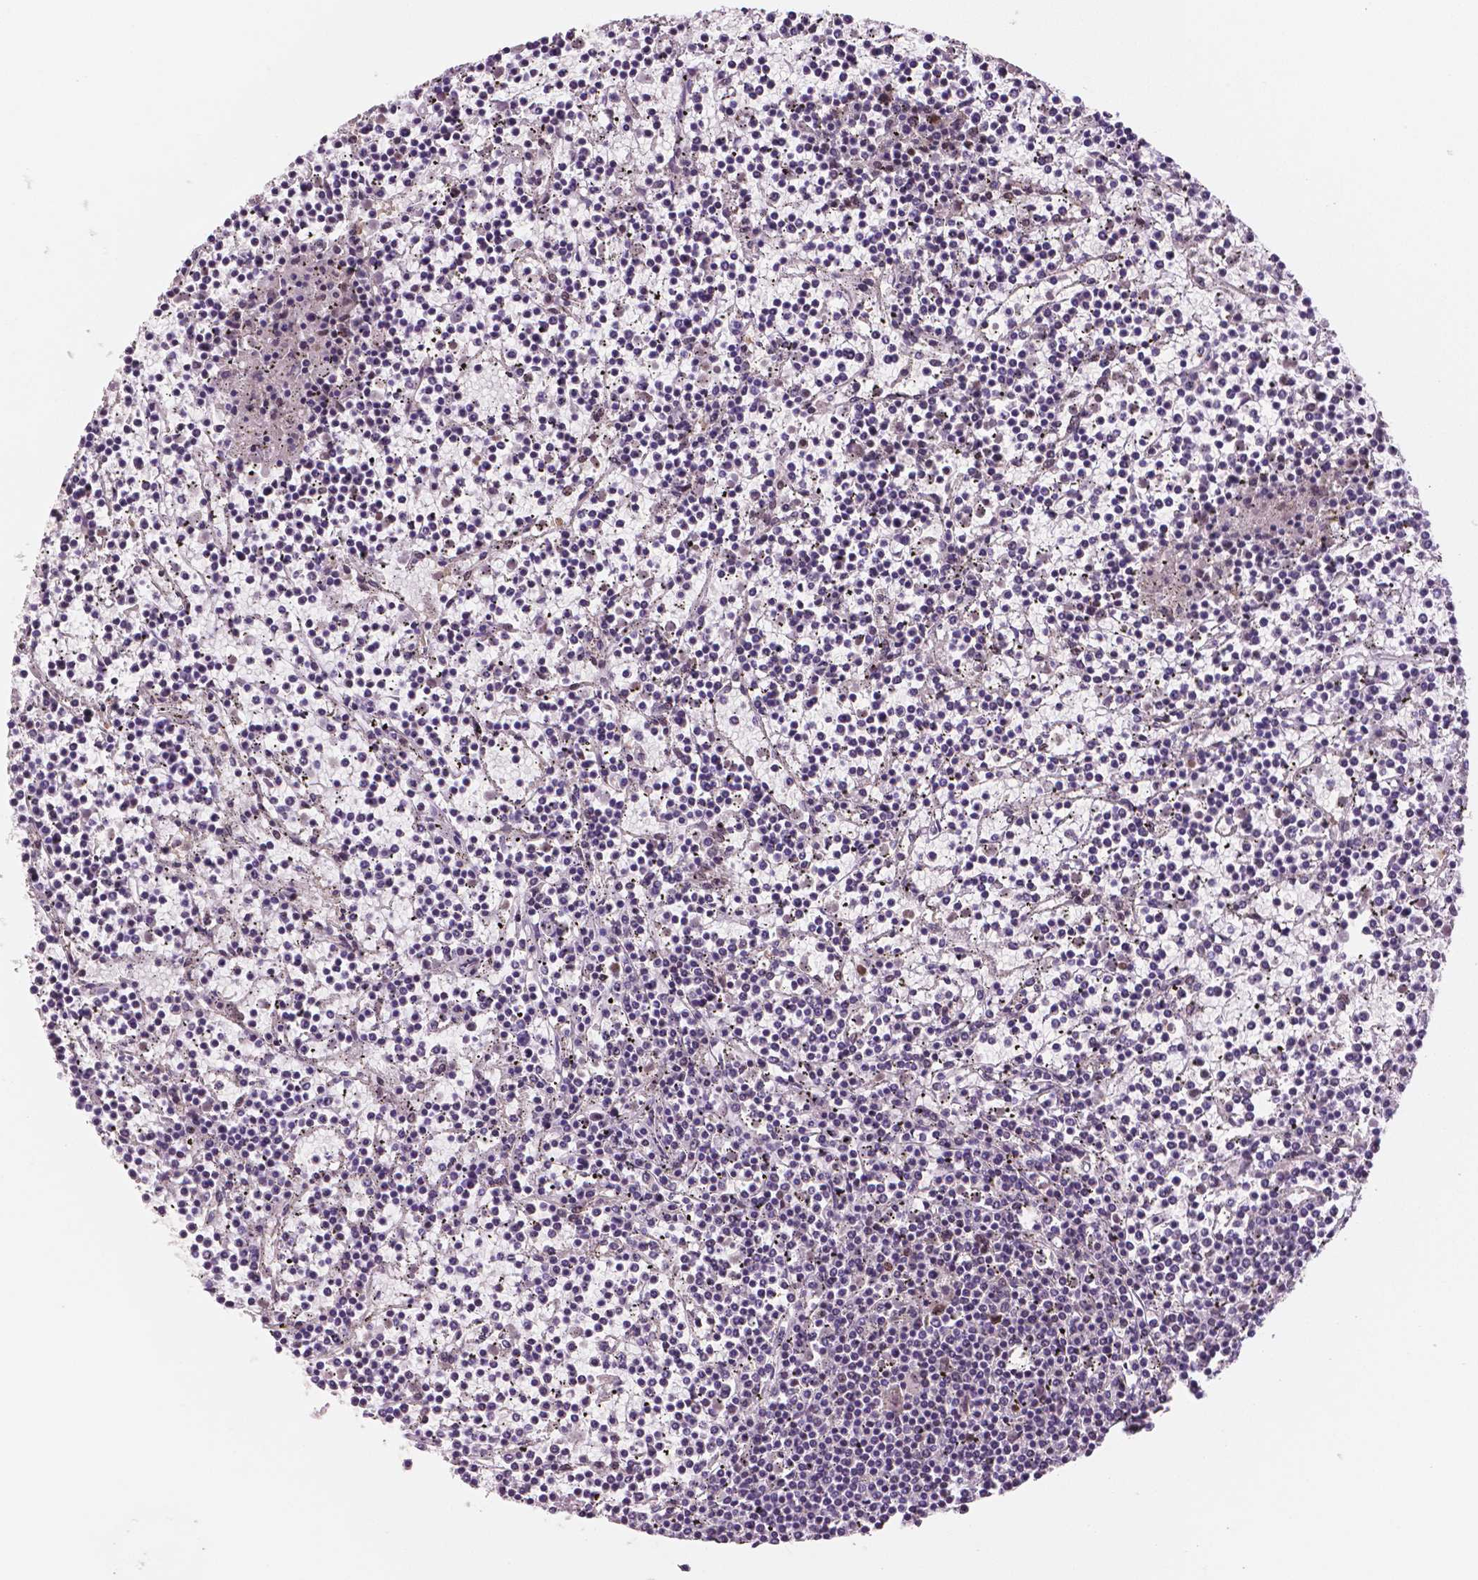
{"staining": {"intensity": "negative", "quantity": "none", "location": "none"}, "tissue": "lymphoma", "cell_type": "Tumor cells", "image_type": "cancer", "snomed": [{"axis": "morphology", "description": "Malignant lymphoma, non-Hodgkin's type, Low grade"}, {"axis": "topography", "description": "Spleen"}], "caption": "Immunohistochemistry (IHC) micrograph of human lymphoma stained for a protein (brown), which displays no positivity in tumor cells.", "gene": "STAT3", "patient": {"sex": "female", "age": 19}}